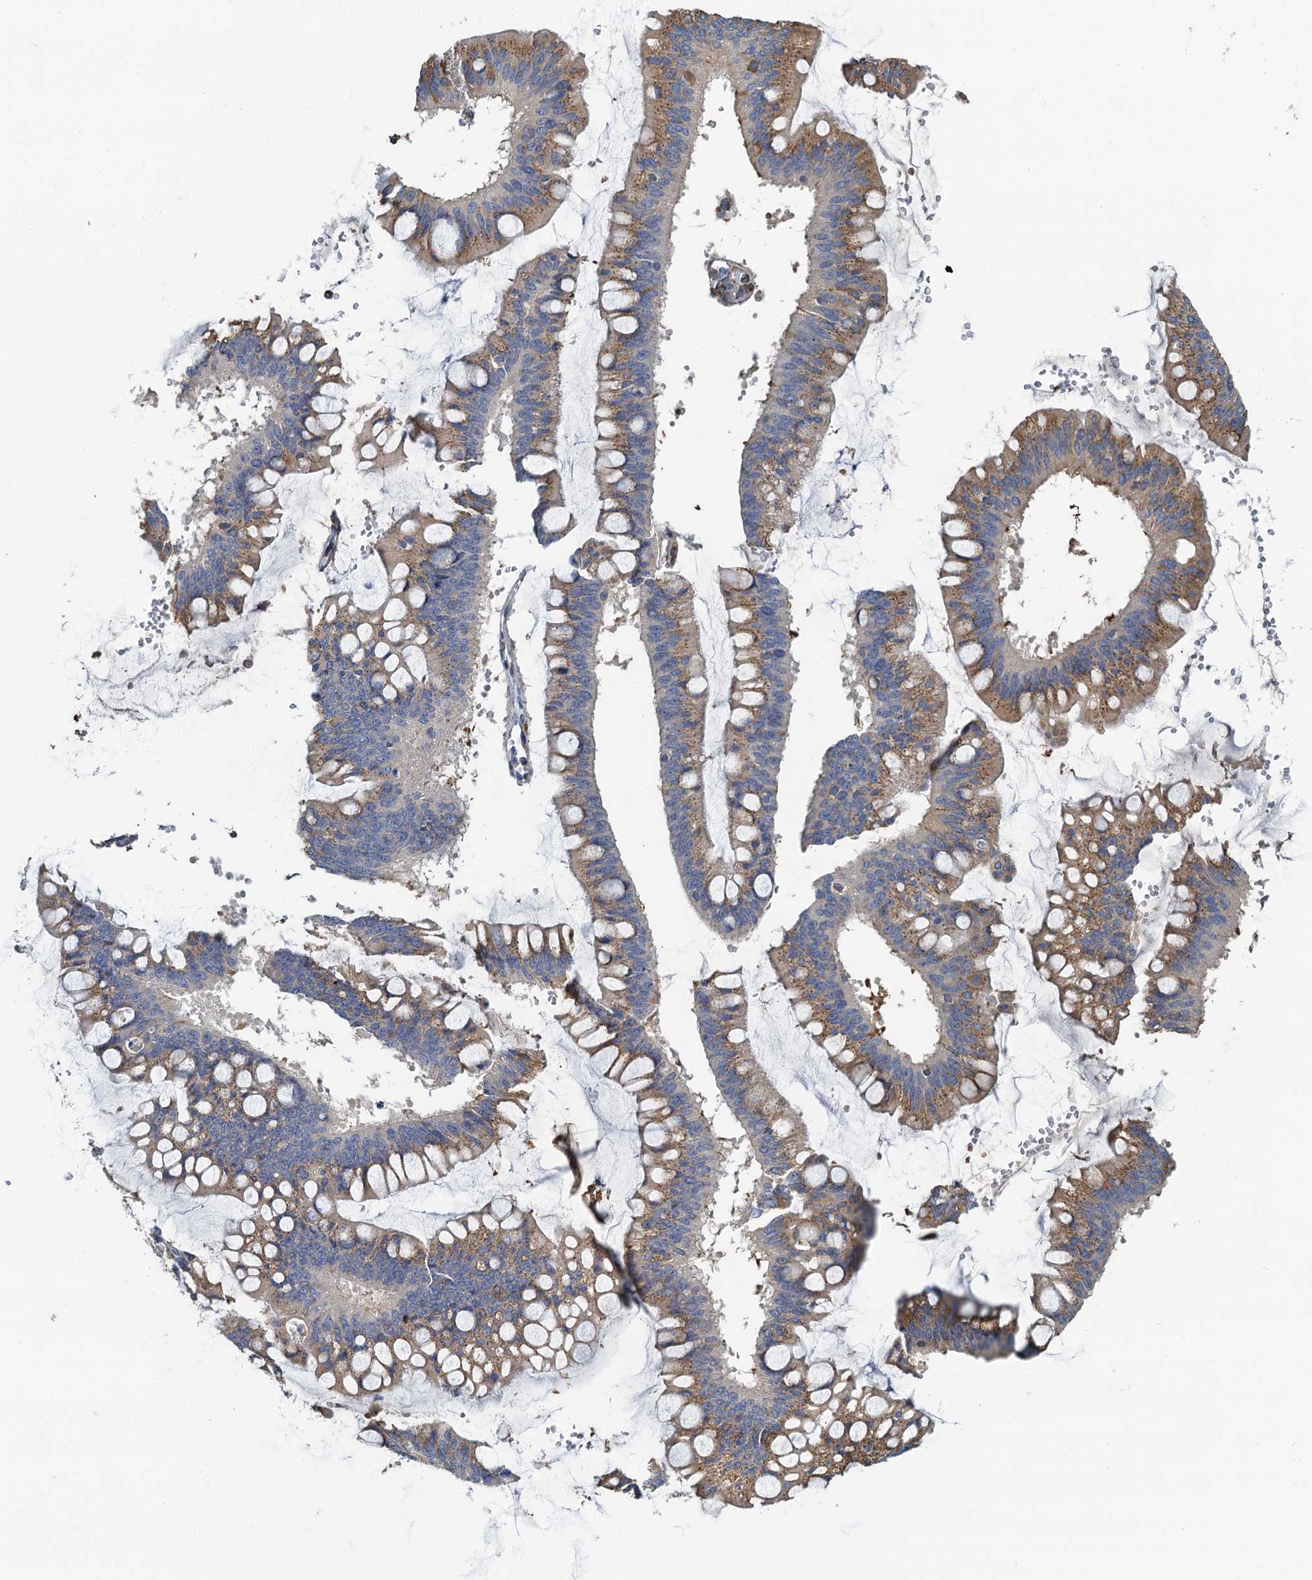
{"staining": {"intensity": "moderate", "quantity": "25%-75%", "location": "cytoplasmic/membranous"}, "tissue": "ovarian cancer", "cell_type": "Tumor cells", "image_type": "cancer", "snomed": [{"axis": "morphology", "description": "Cystadenocarcinoma, mucinous, NOS"}, {"axis": "topography", "description": "Ovary"}], "caption": "A brown stain highlights moderate cytoplasmic/membranous expression of a protein in ovarian cancer tumor cells. (Brightfield microscopy of DAB IHC at high magnification).", "gene": "NKAPD1", "patient": {"sex": "female", "age": 73}}